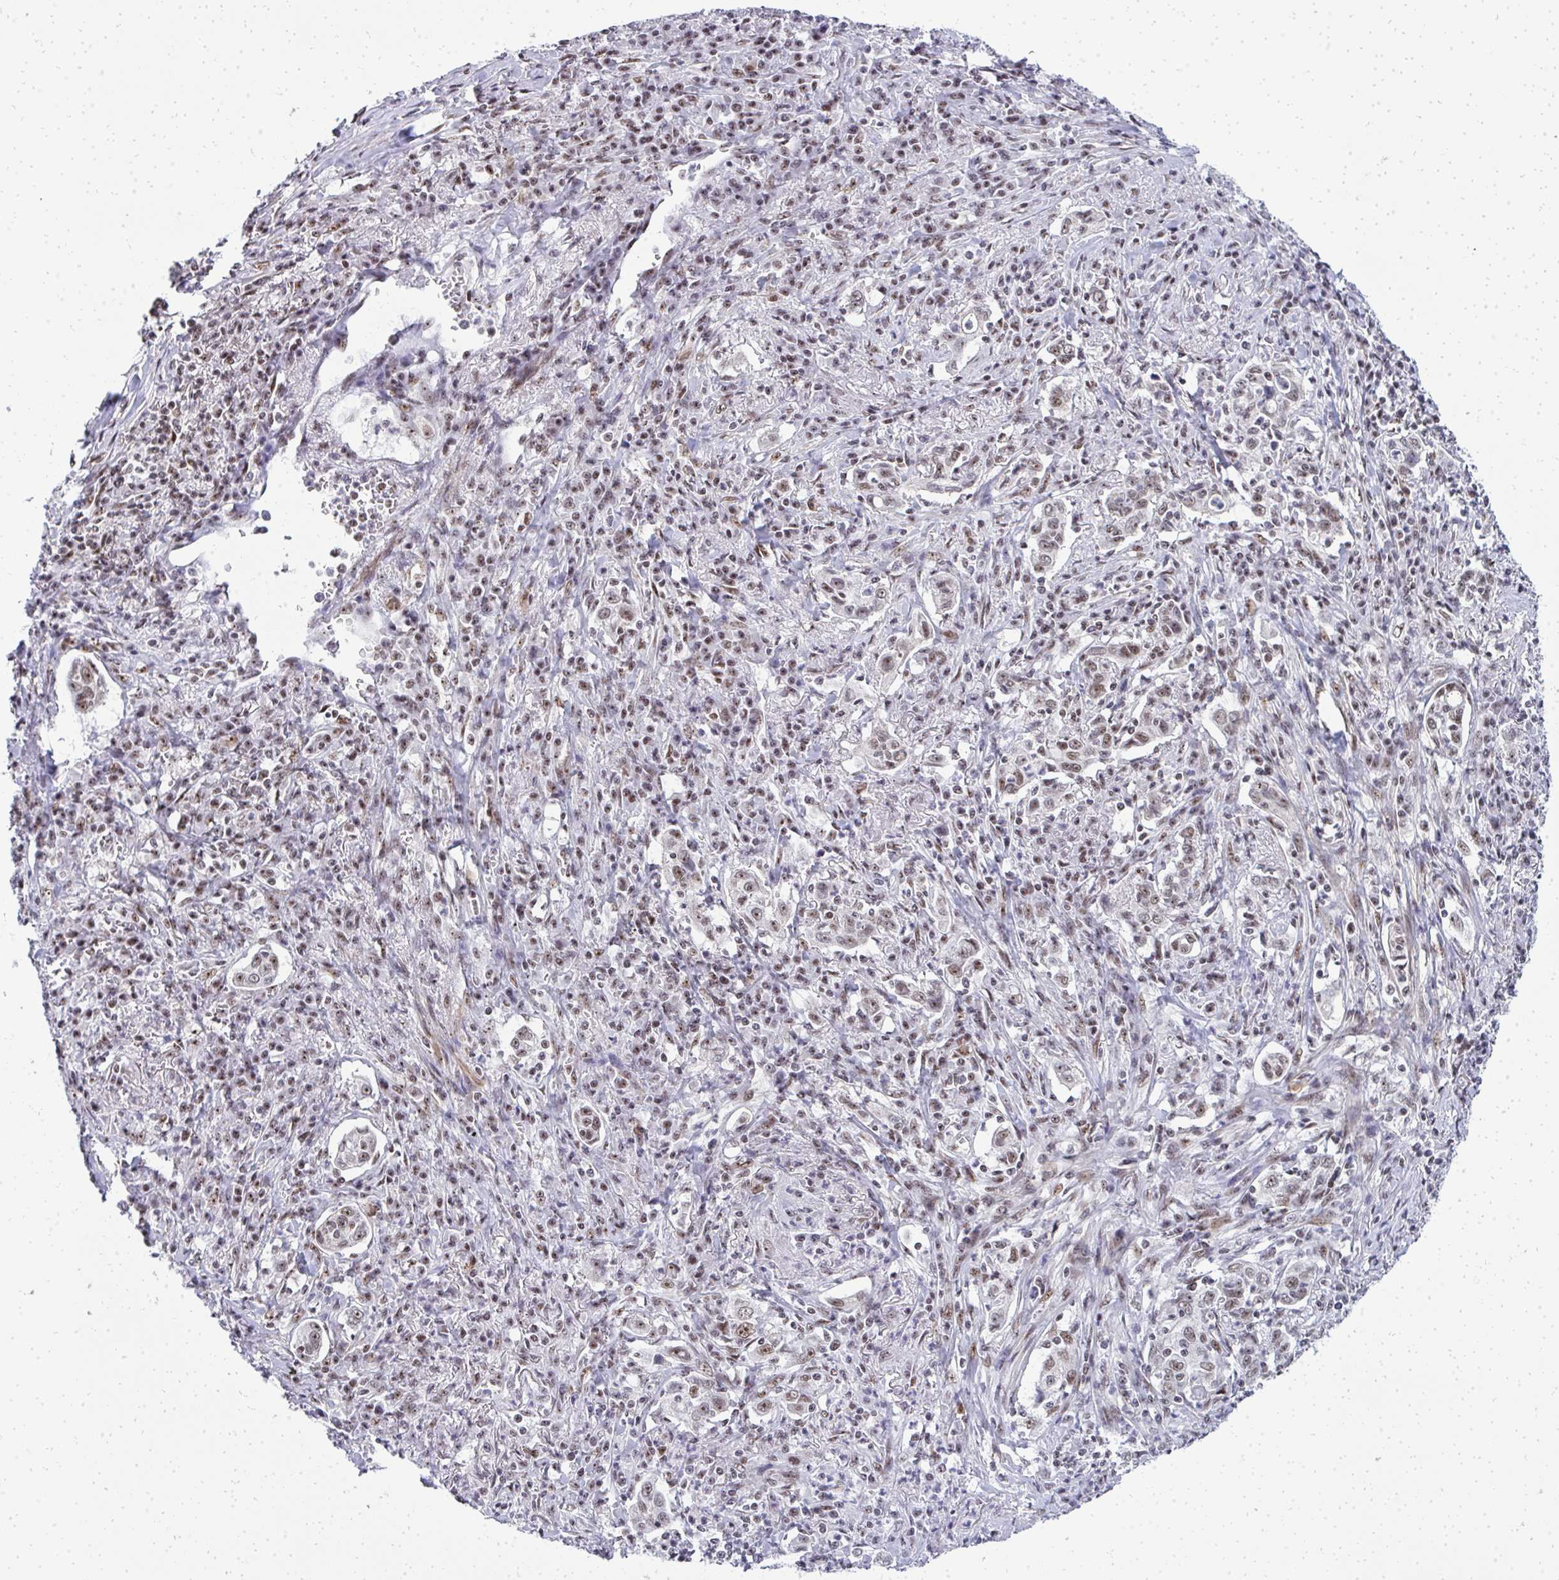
{"staining": {"intensity": "moderate", "quantity": ">75%", "location": "nuclear"}, "tissue": "lung cancer", "cell_type": "Tumor cells", "image_type": "cancer", "snomed": [{"axis": "morphology", "description": "Squamous cell carcinoma, NOS"}, {"axis": "topography", "description": "Lung"}], "caption": "Human squamous cell carcinoma (lung) stained with a protein marker displays moderate staining in tumor cells.", "gene": "SIRT7", "patient": {"sex": "male", "age": 71}}